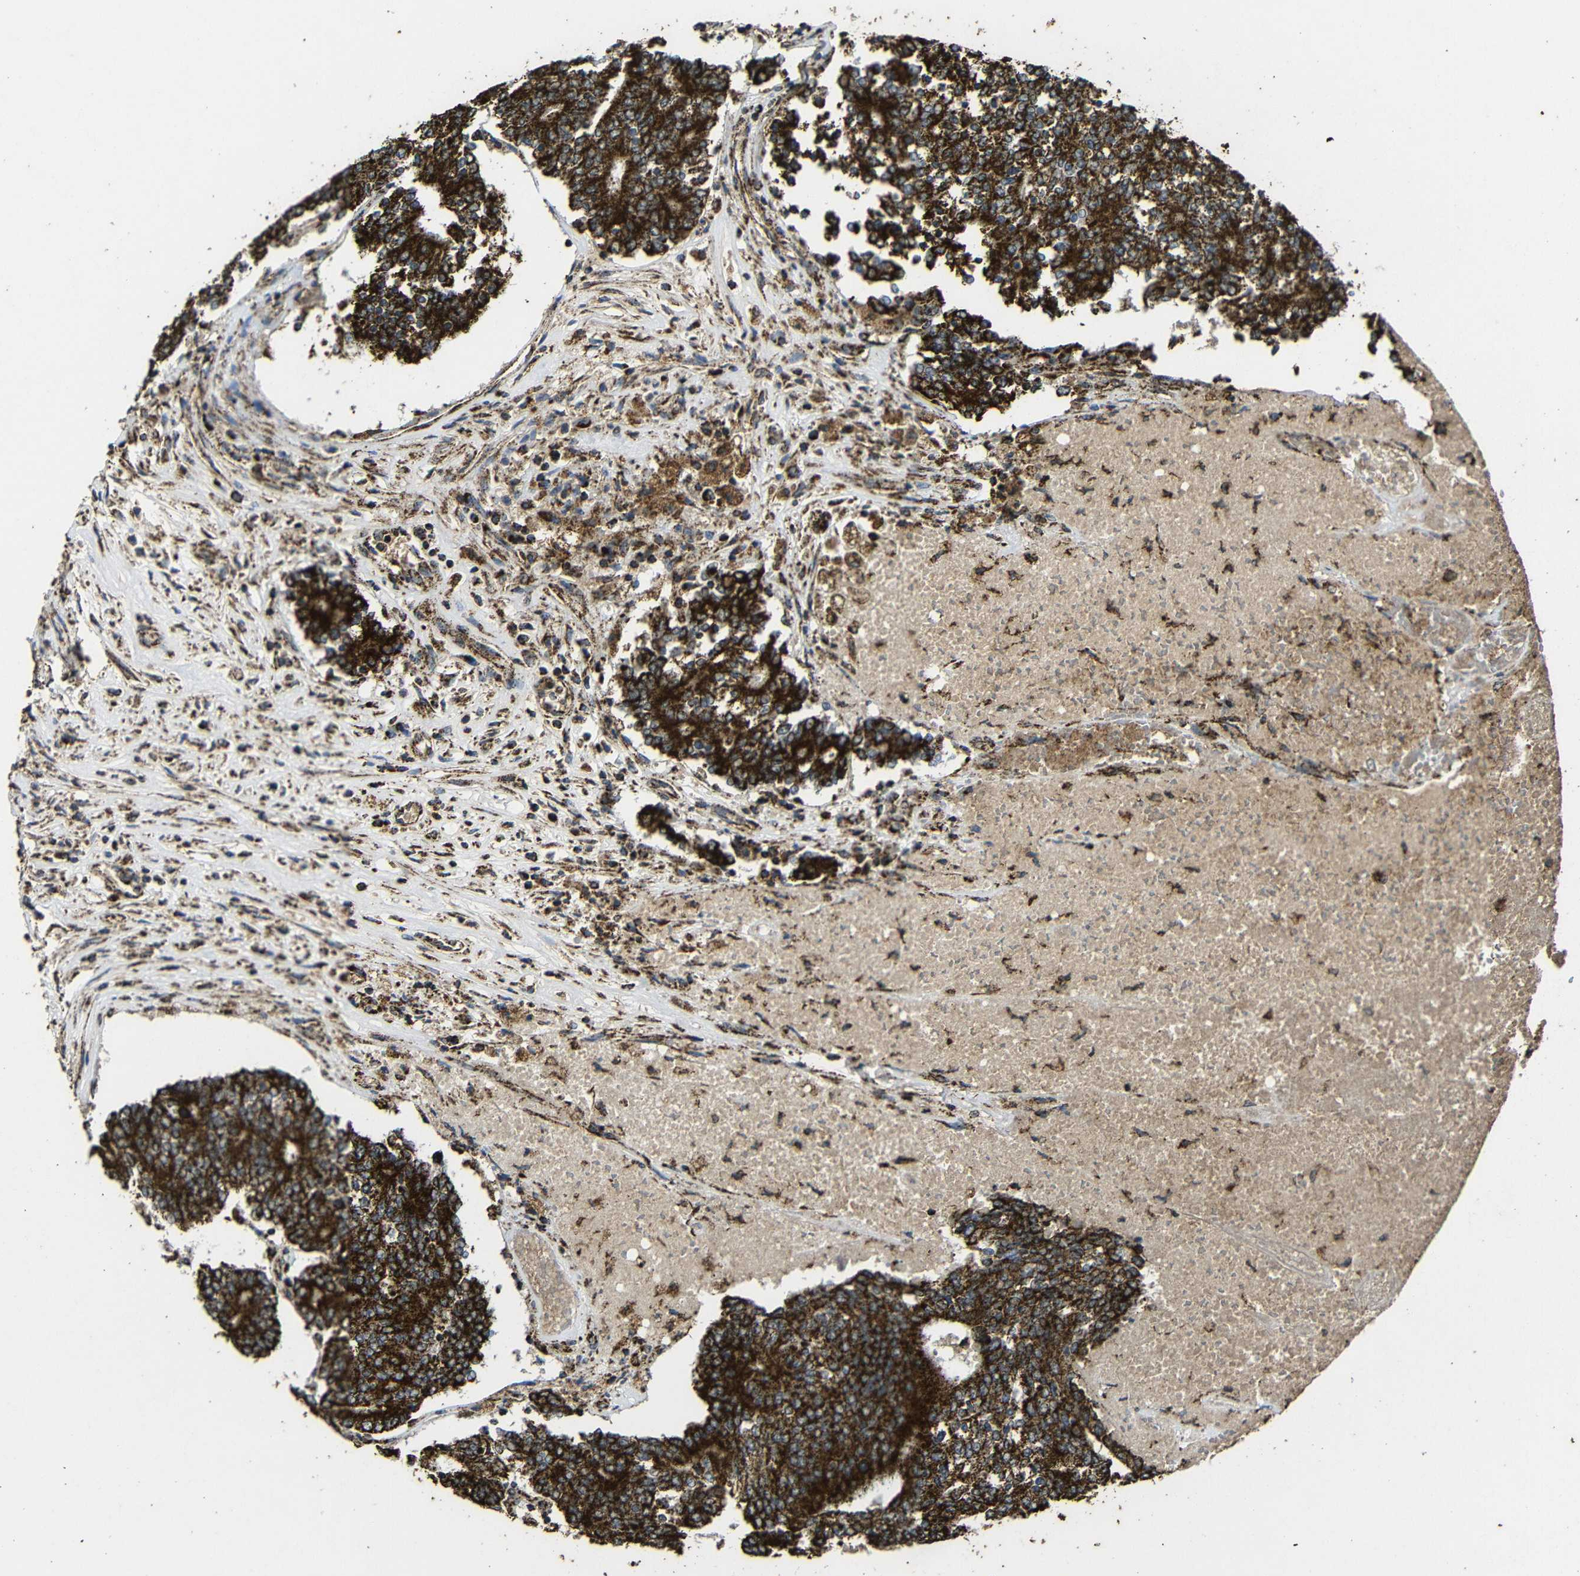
{"staining": {"intensity": "strong", "quantity": ">75%", "location": "cytoplasmic/membranous"}, "tissue": "prostate cancer", "cell_type": "Tumor cells", "image_type": "cancer", "snomed": [{"axis": "morphology", "description": "Normal tissue, NOS"}, {"axis": "morphology", "description": "Adenocarcinoma, High grade"}, {"axis": "topography", "description": "Prostate"}, {"axis": "topography", "description": "Seminal veicle"}], "caption": "High-magnification brightfield microscopy of adenocarcinoma (high-grade) (prostate) stained with DAB (3,3'-diaminobenzidine) (brown) and counterstained with hematoxylin (blue). tumor cells exhibit strong cytoplasmic/membranous expression is identified in about>75% of cells.", "gene": "ATP5F1A", "patient": {"sex": "male", "age": 55}}